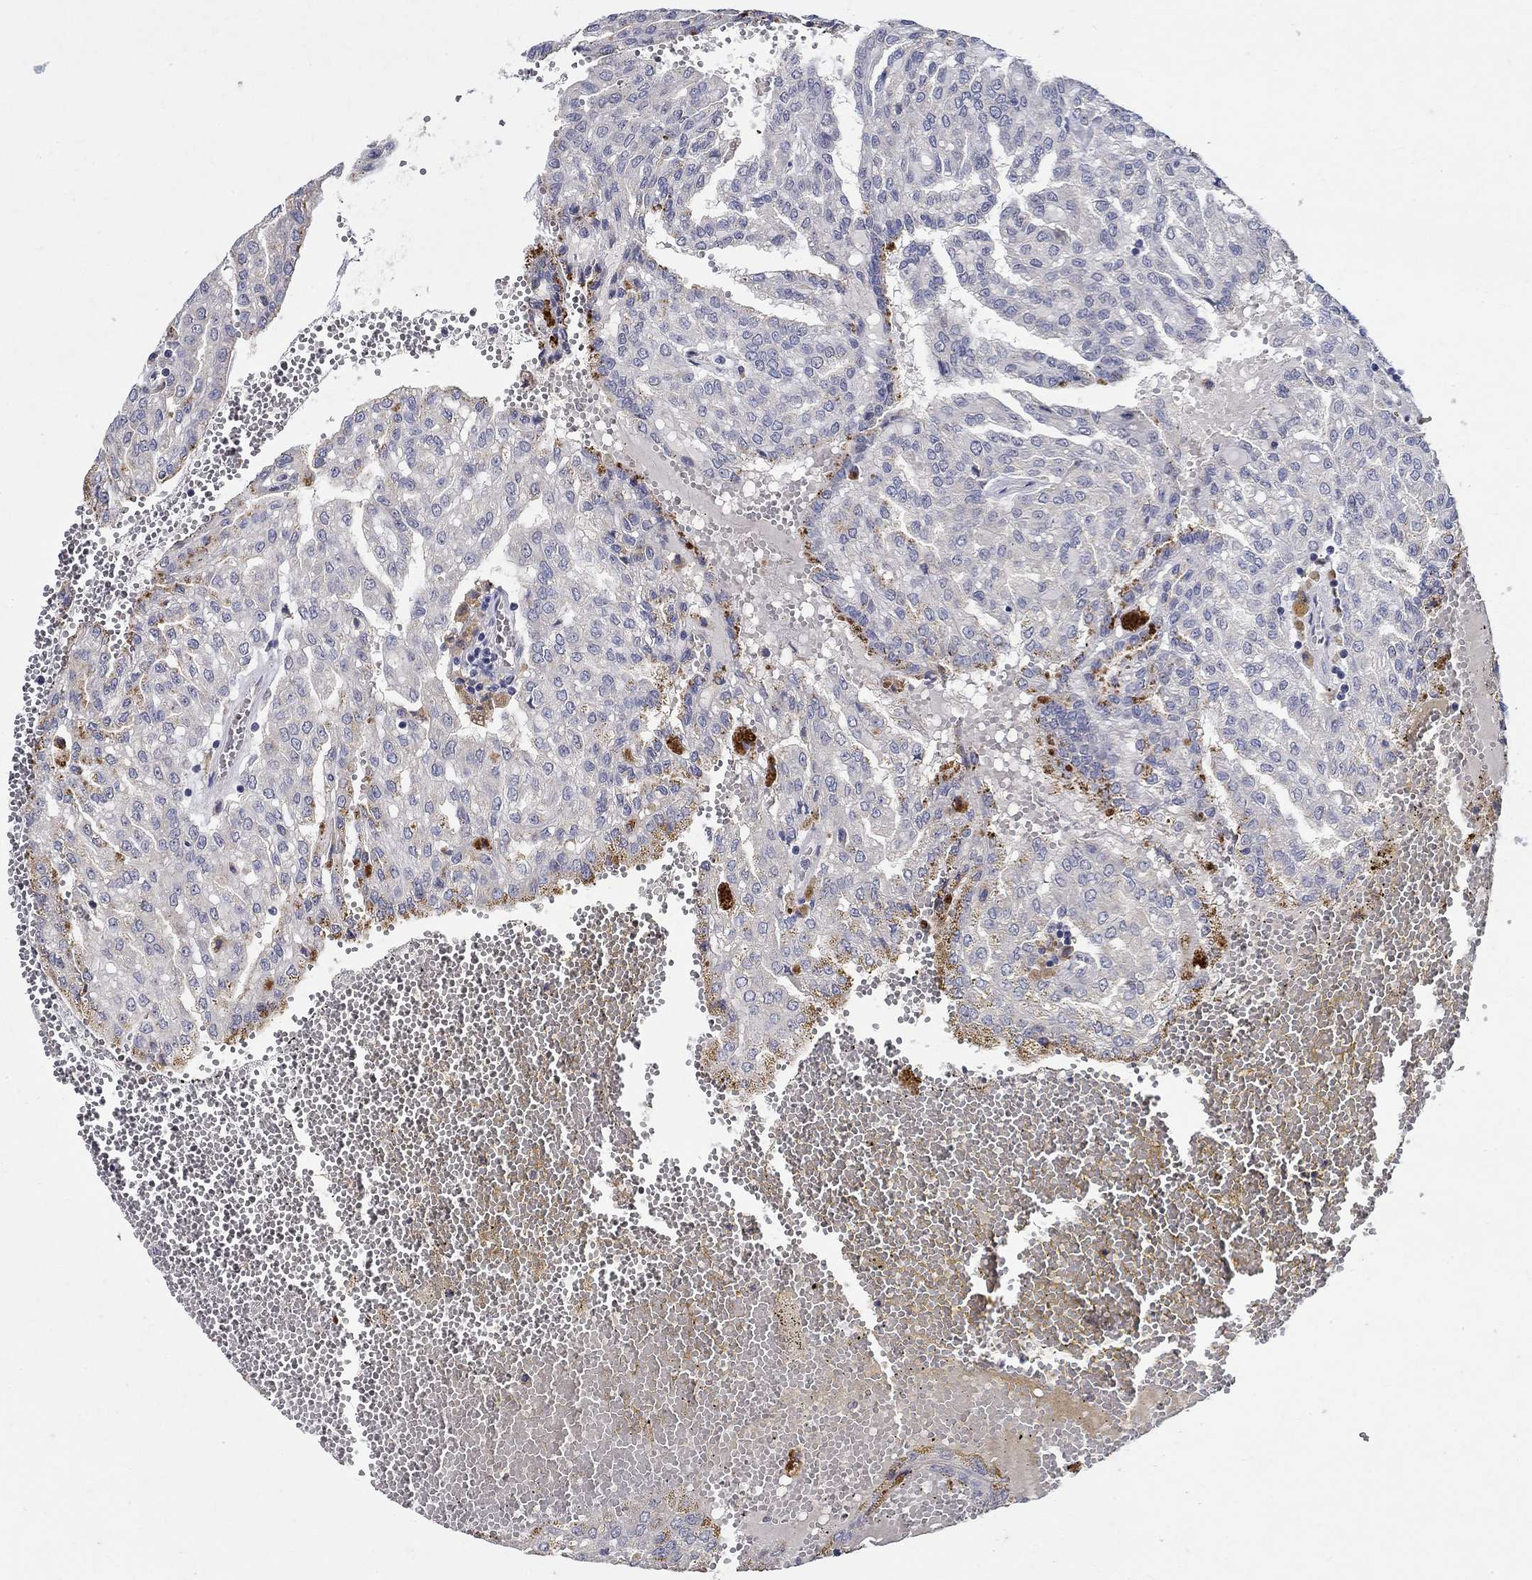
{"staining": {"intensity": "negative", "quantity": "none", "location": "none"}, "tissue": "renal cancer", "cell_type": "Tumor cells", "image_type": "cancer", "snomed": [{"axis": "morphology", "description": "Adenocarcinoma, NOS"}, {"axis": "topography", "description": "Kidney"}], "caption": "High power microscopy histopathology image of an IHC photomicrograph of renal cancer (adenocarcinoma), revealing no significant expression in tumor cells.", "gene": "PROZ", "patient": {"sex": "male", "age": 63}}